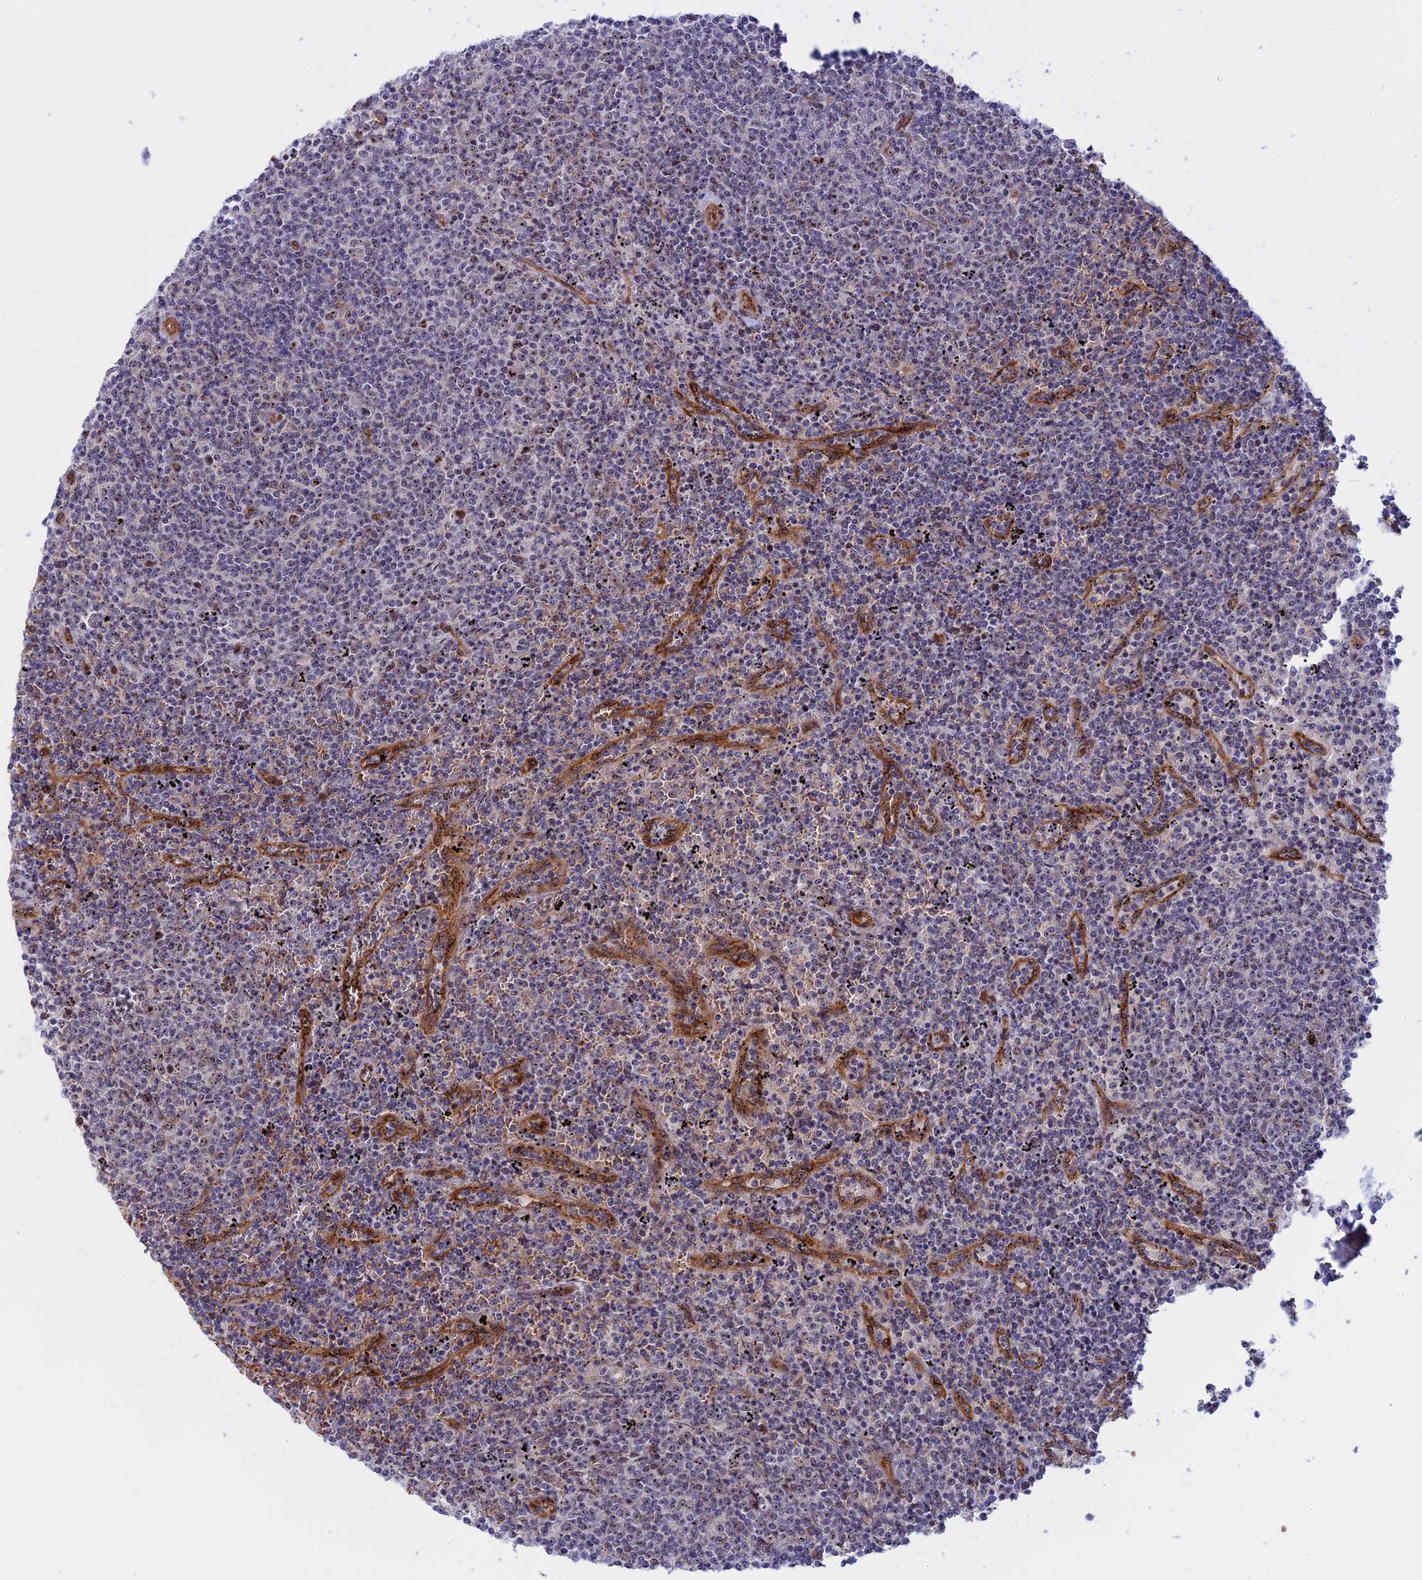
{"staining": {"intensity": "weak", "quantity": "<25%", "location": "nuclear"}, "tissue": "lymphoma", "cell_type": "Tumor cells", "image_type": "cancer", "snomed": [{"axis": "morphology", "description": "Malignant lymphoma, non-Hodgkin's type, Low grade"}, {"axis": "topography", "description": "Spleen"}], "caption": "Malignant lymphoma, non-Hodgkin's type (low-grade) stained for a protein using immunohistochemistry (IHC) shows no expression tumor cells.", "gene": "DBNDD1", "patient": {"sex": "female", "age": 50}}